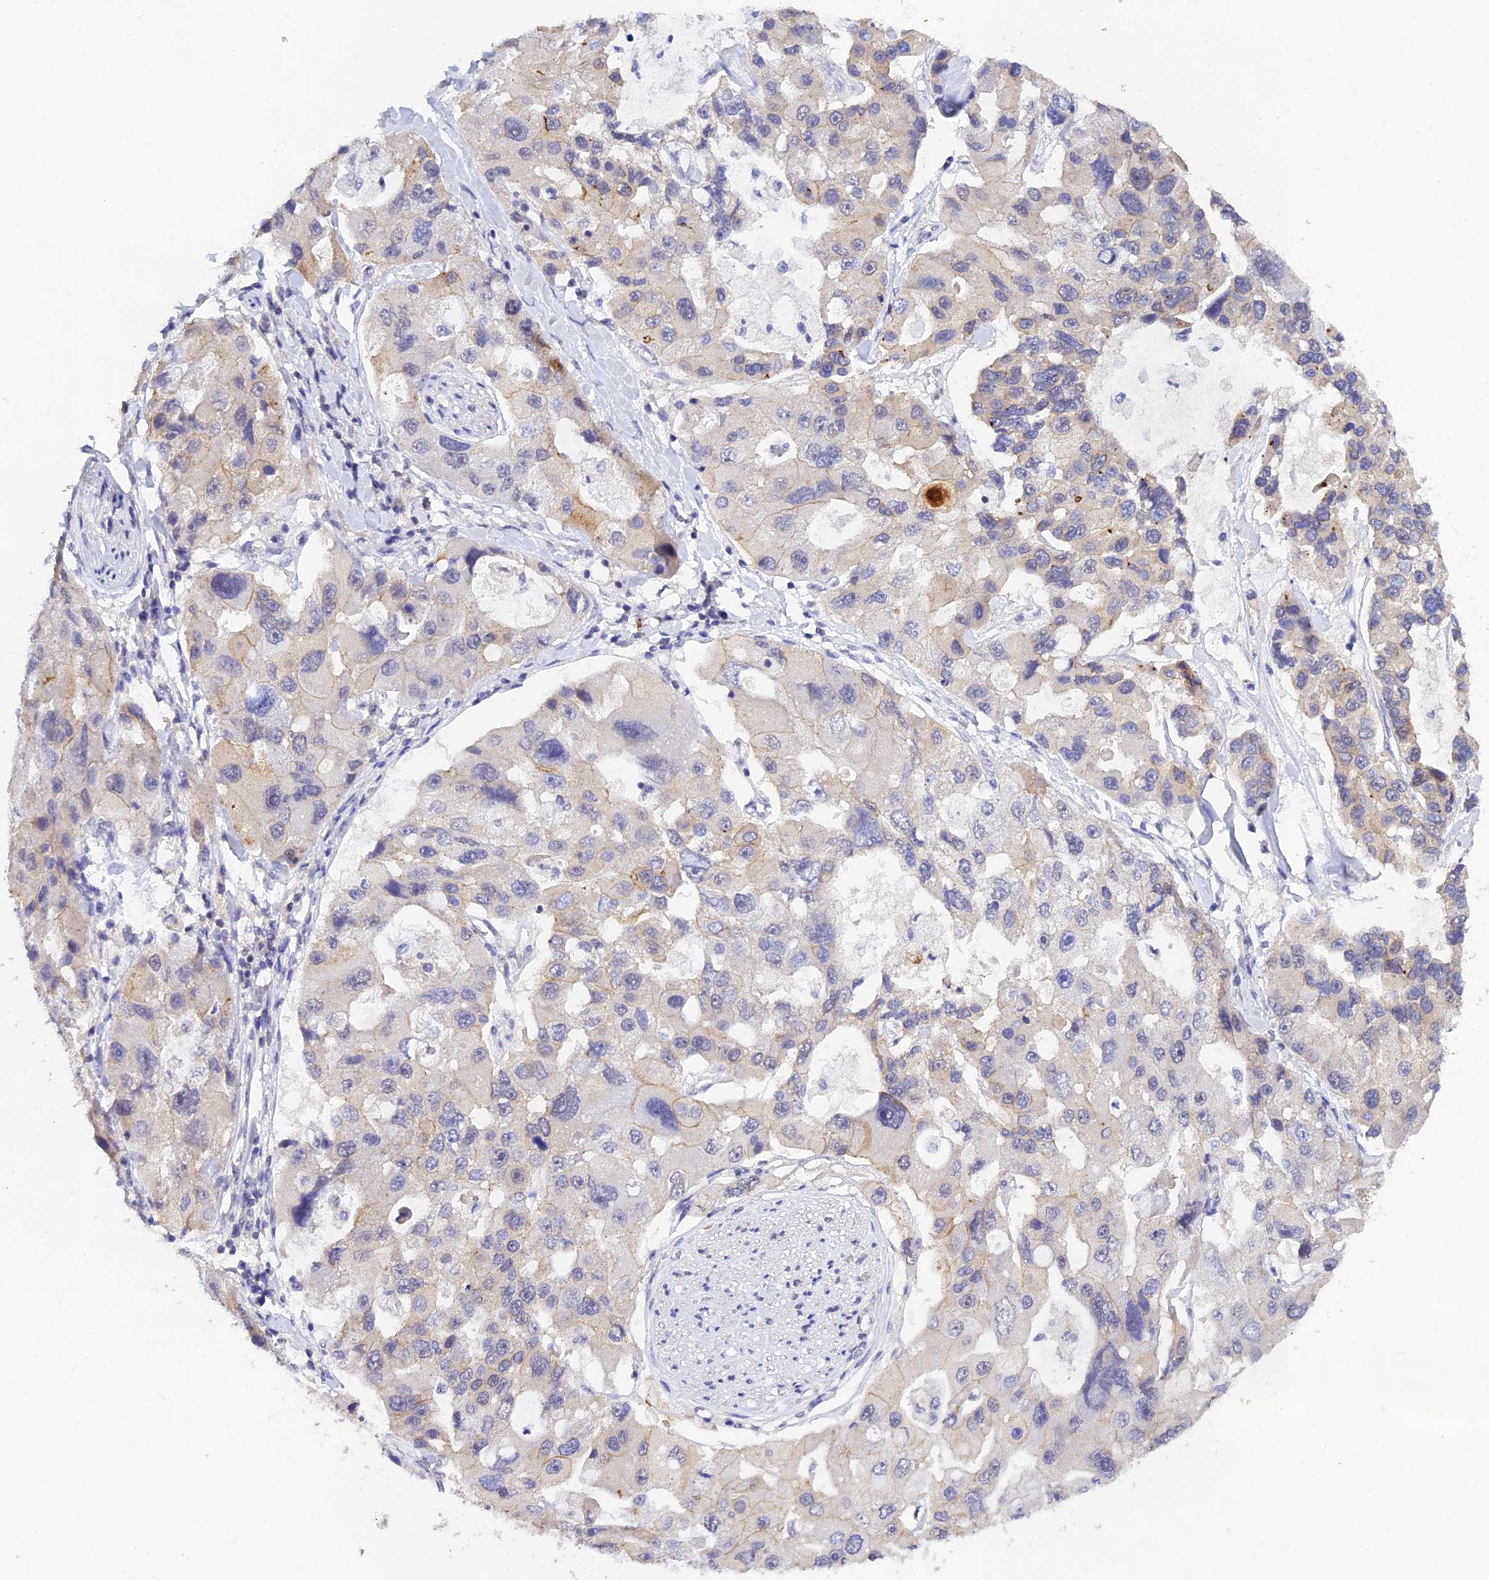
{"staining": {"intensity": "weak", "quantity": "<25%", "location": "cytoplasmic/membranous"}, "tissue": "lung cancer", "cell_type": "Tumor cells", "image_type": "cancer", "snomed": [{"axis": "morphology", "description": "Adenocarcinoma, NOS"}, {"axis": "topography", "description": "Lung"}], "caption": "High magnification brightfield microscopy of adenocarcinoma (lung) stained with DAB (3,3'-diaminobenzidine) (brown) and counterstained with hematoxylin (blue): tumor cells show no significant staining.", "gene": "HOXB1", "patient": {"sex": "female", "age": 54}}